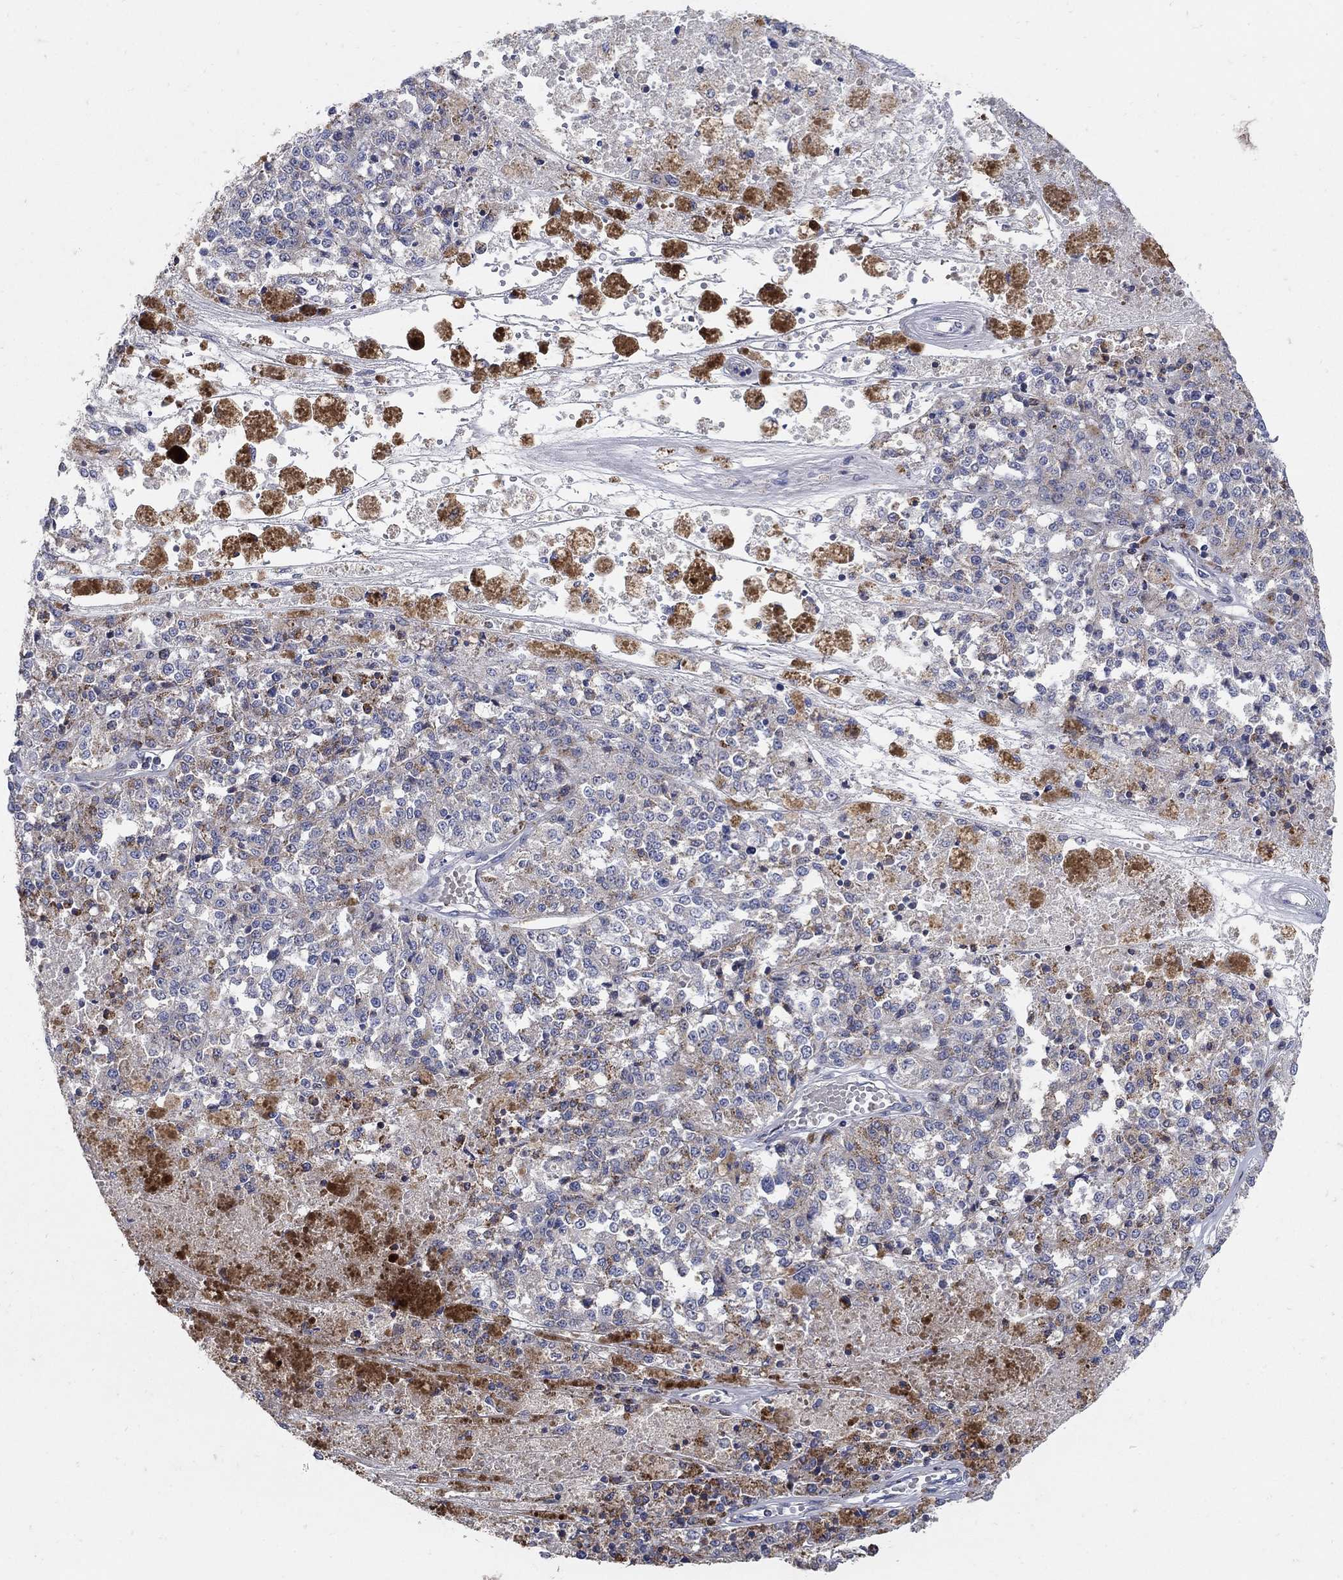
{"staining": {"intensity": "moderate", "quantity": "<25%", "location": "cytoplasmic/membranous"}, "tissue": "melanoma", "cell_type": "Tumor cells", "image_type": "cancer", "snomed": [{"axis": "morphology", "description": "Malignant melanoma, Metastatic site"}, {"axis": "topography", "description": "Lymph node"}], "caption": "Protein staining of melanoma tissue shows moderate cytoplasmic/membranous staining in about <25% of tumor cells.", "gene": "HMX2", "patient": {"sex": "female", "age": 64}}